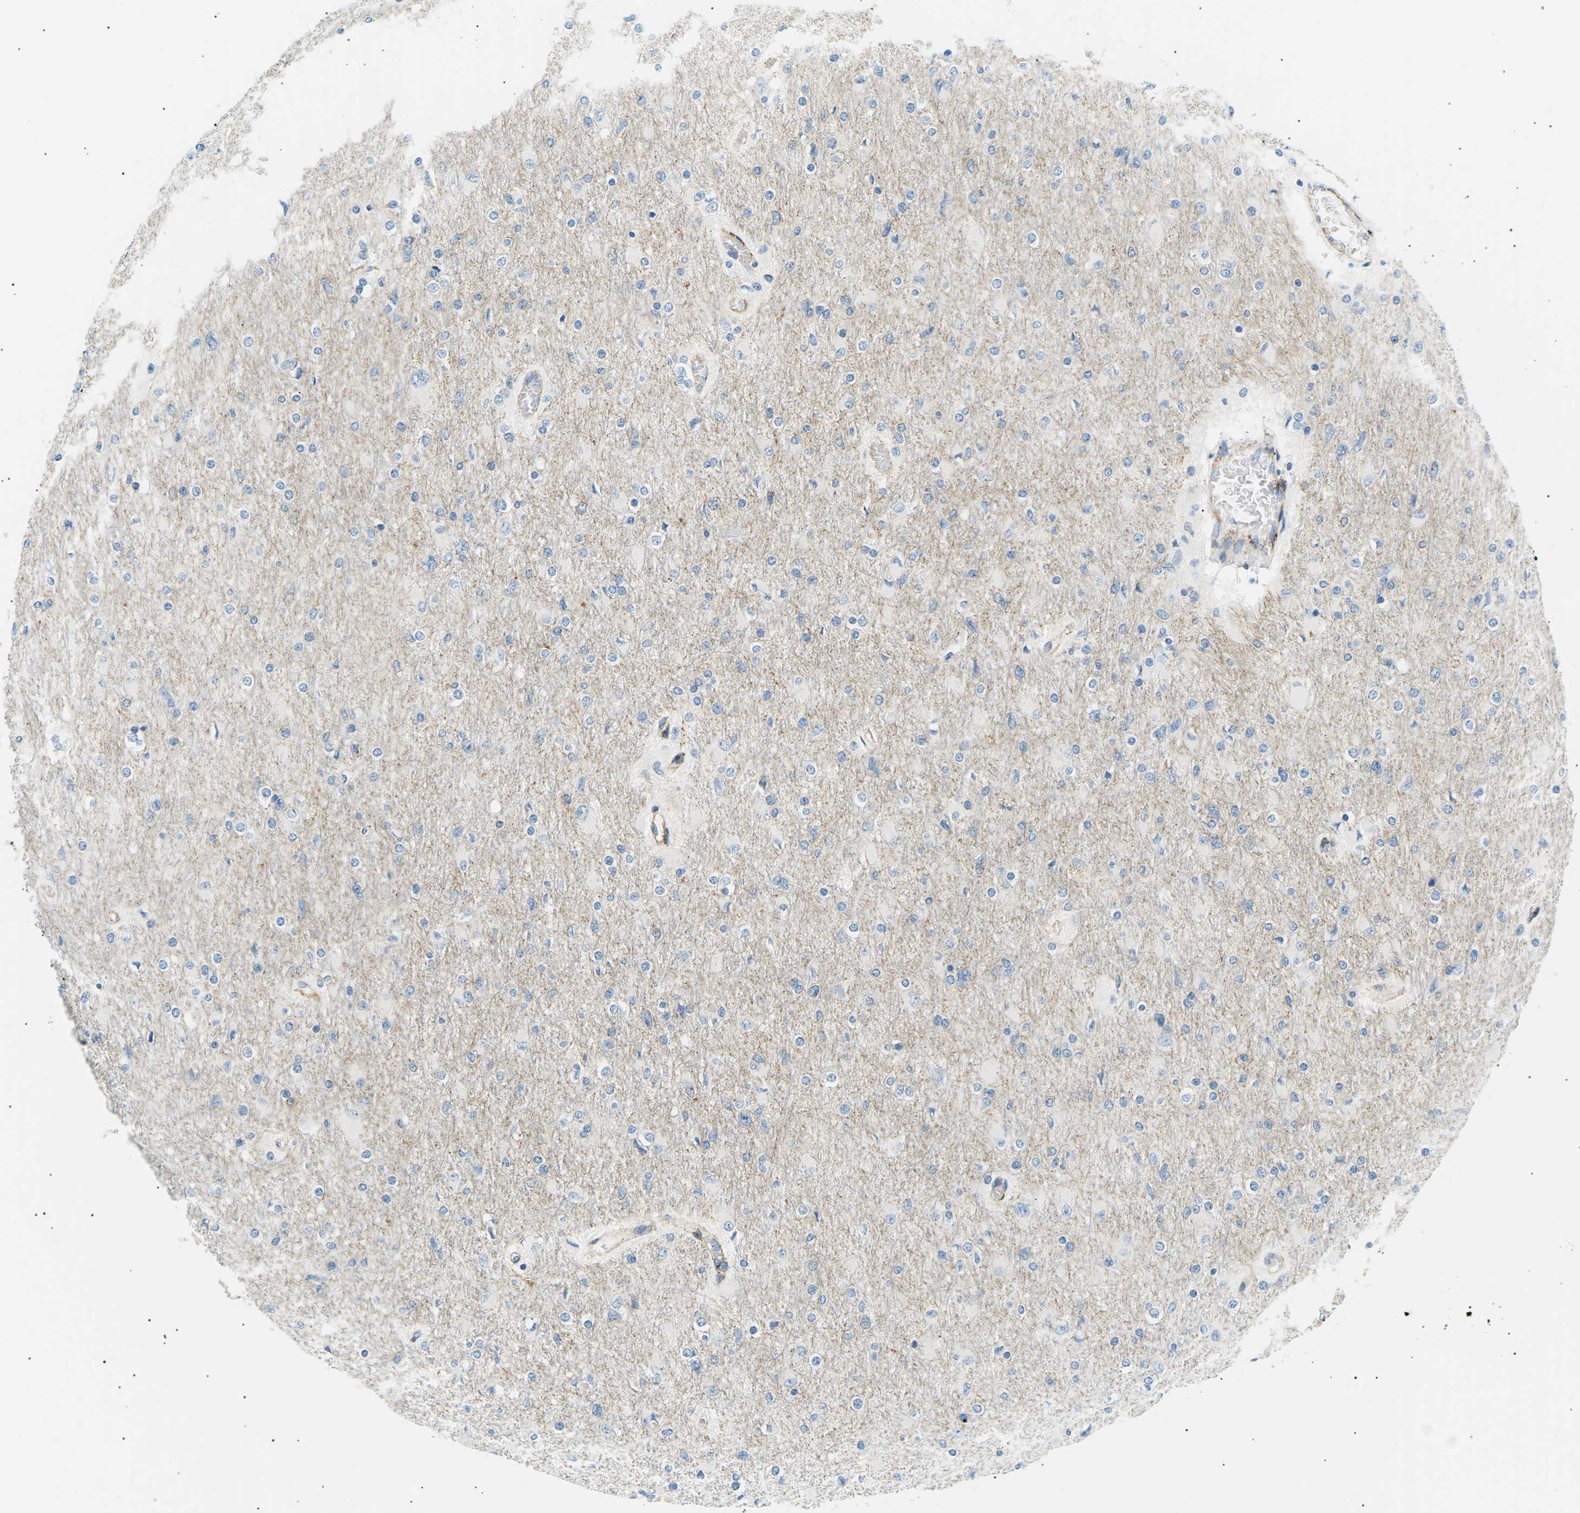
{"staining": {"intensity": "negative", "quantity": "none", "location": "none"}, "tissue": "glioma", "cell_type": "Tumor cells", "image_type": "cancer", "snomed": [{"axis": "morphology", "description": "Glioma, malignant, High grade"}, {"axis": "topography", "description": "Cerebral cortex"}], "caption": "IHC photomicrograph of neoplastic tissue: glioma stained with DAB demonstrates no significant protein expression in tumor cells.", "gene": "SEPTIN5", "patient": {"sex": "female", "age": 36}}